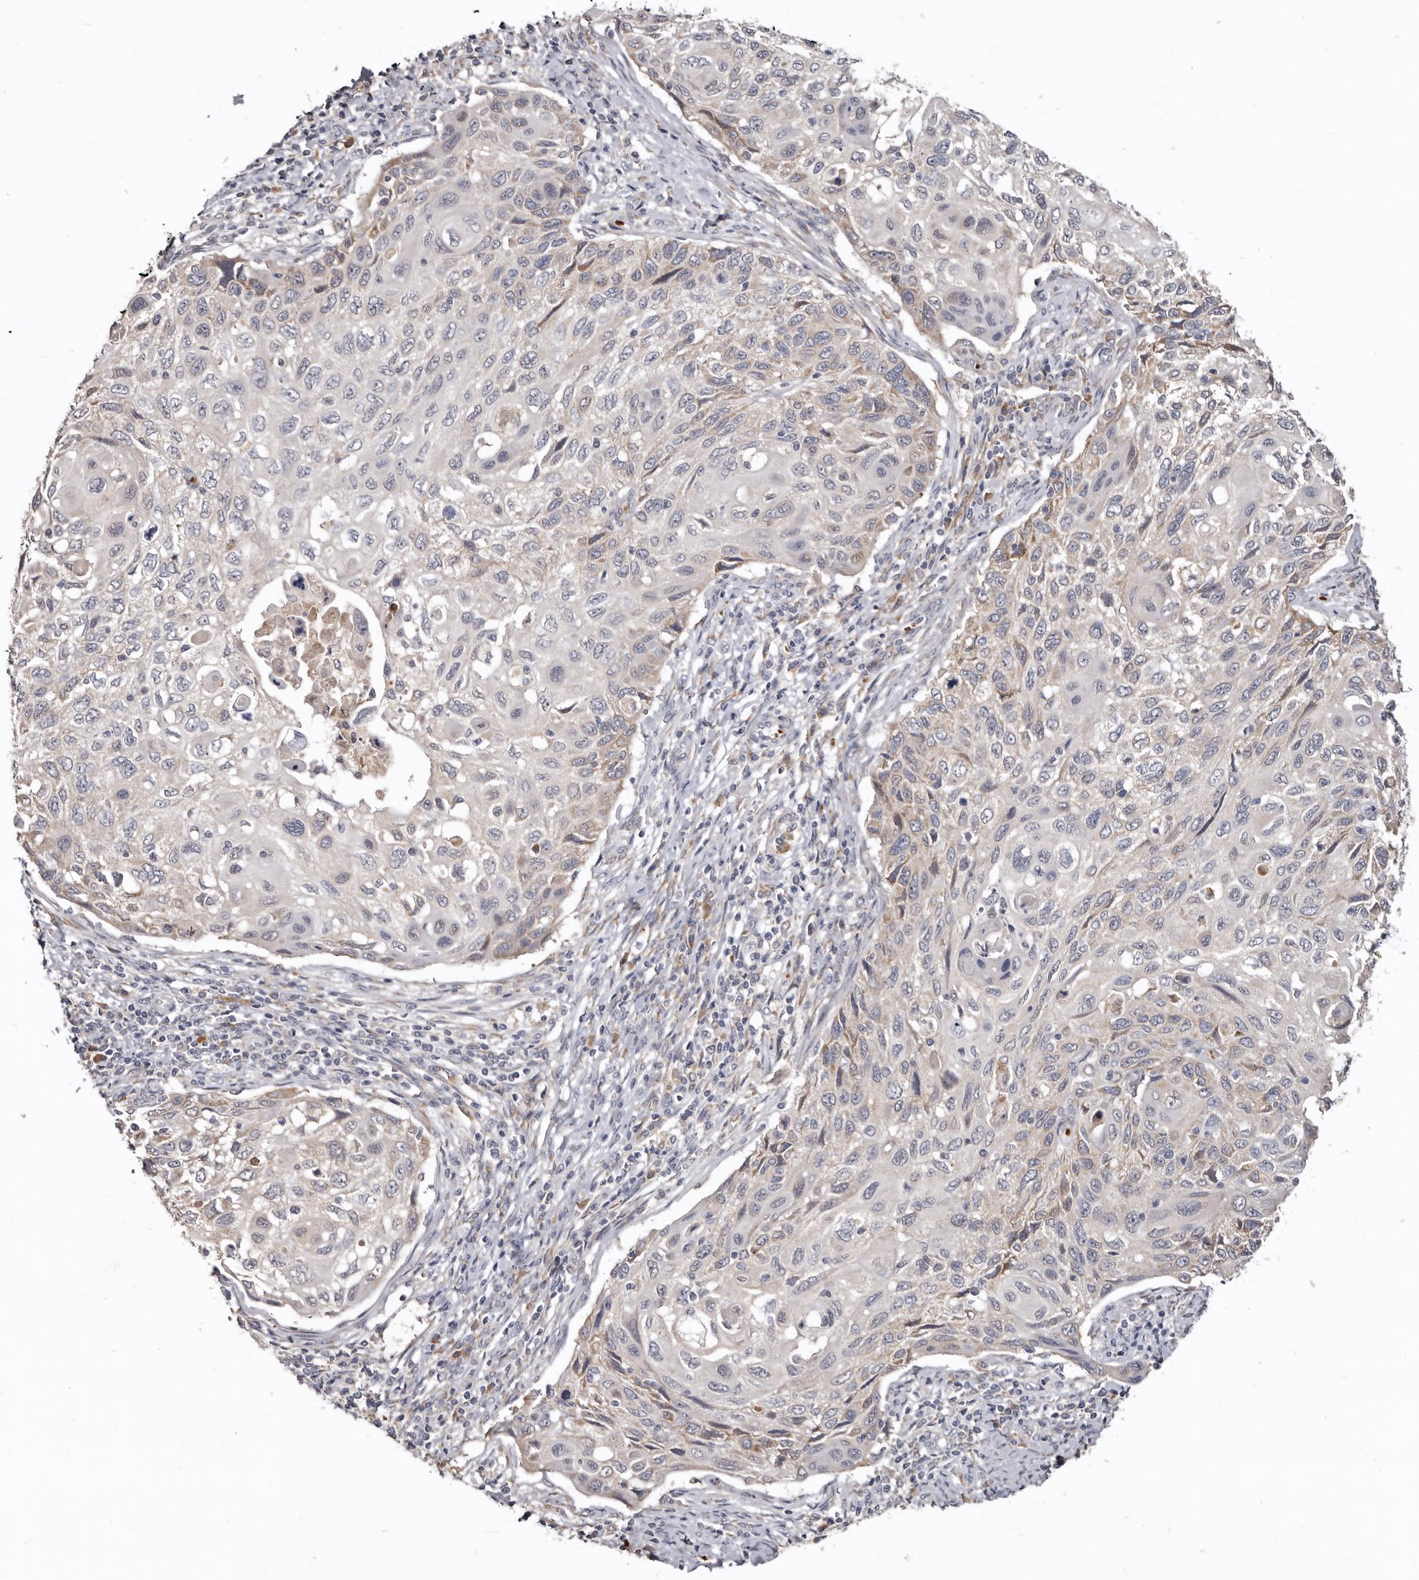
{"staining": {"intensity": "weak", "quantity": "<25%", "location": "cytoplasmic/membranous"}, "tissue": "cervical cancer", "cell_type": "Tumor cells", "image_type": "cancer", "snomed": [{"axis": "morphology", "description": "Squamous cell carcinoma, NOS"}, {"axis": "topography", "description": "Cervix"}], "caption": "Tumor cells are negative for brown protein staining in squamous cell carcinoma (cervical).", "gene": "NENF", "patient": {"sex": "female", "age": 70}}